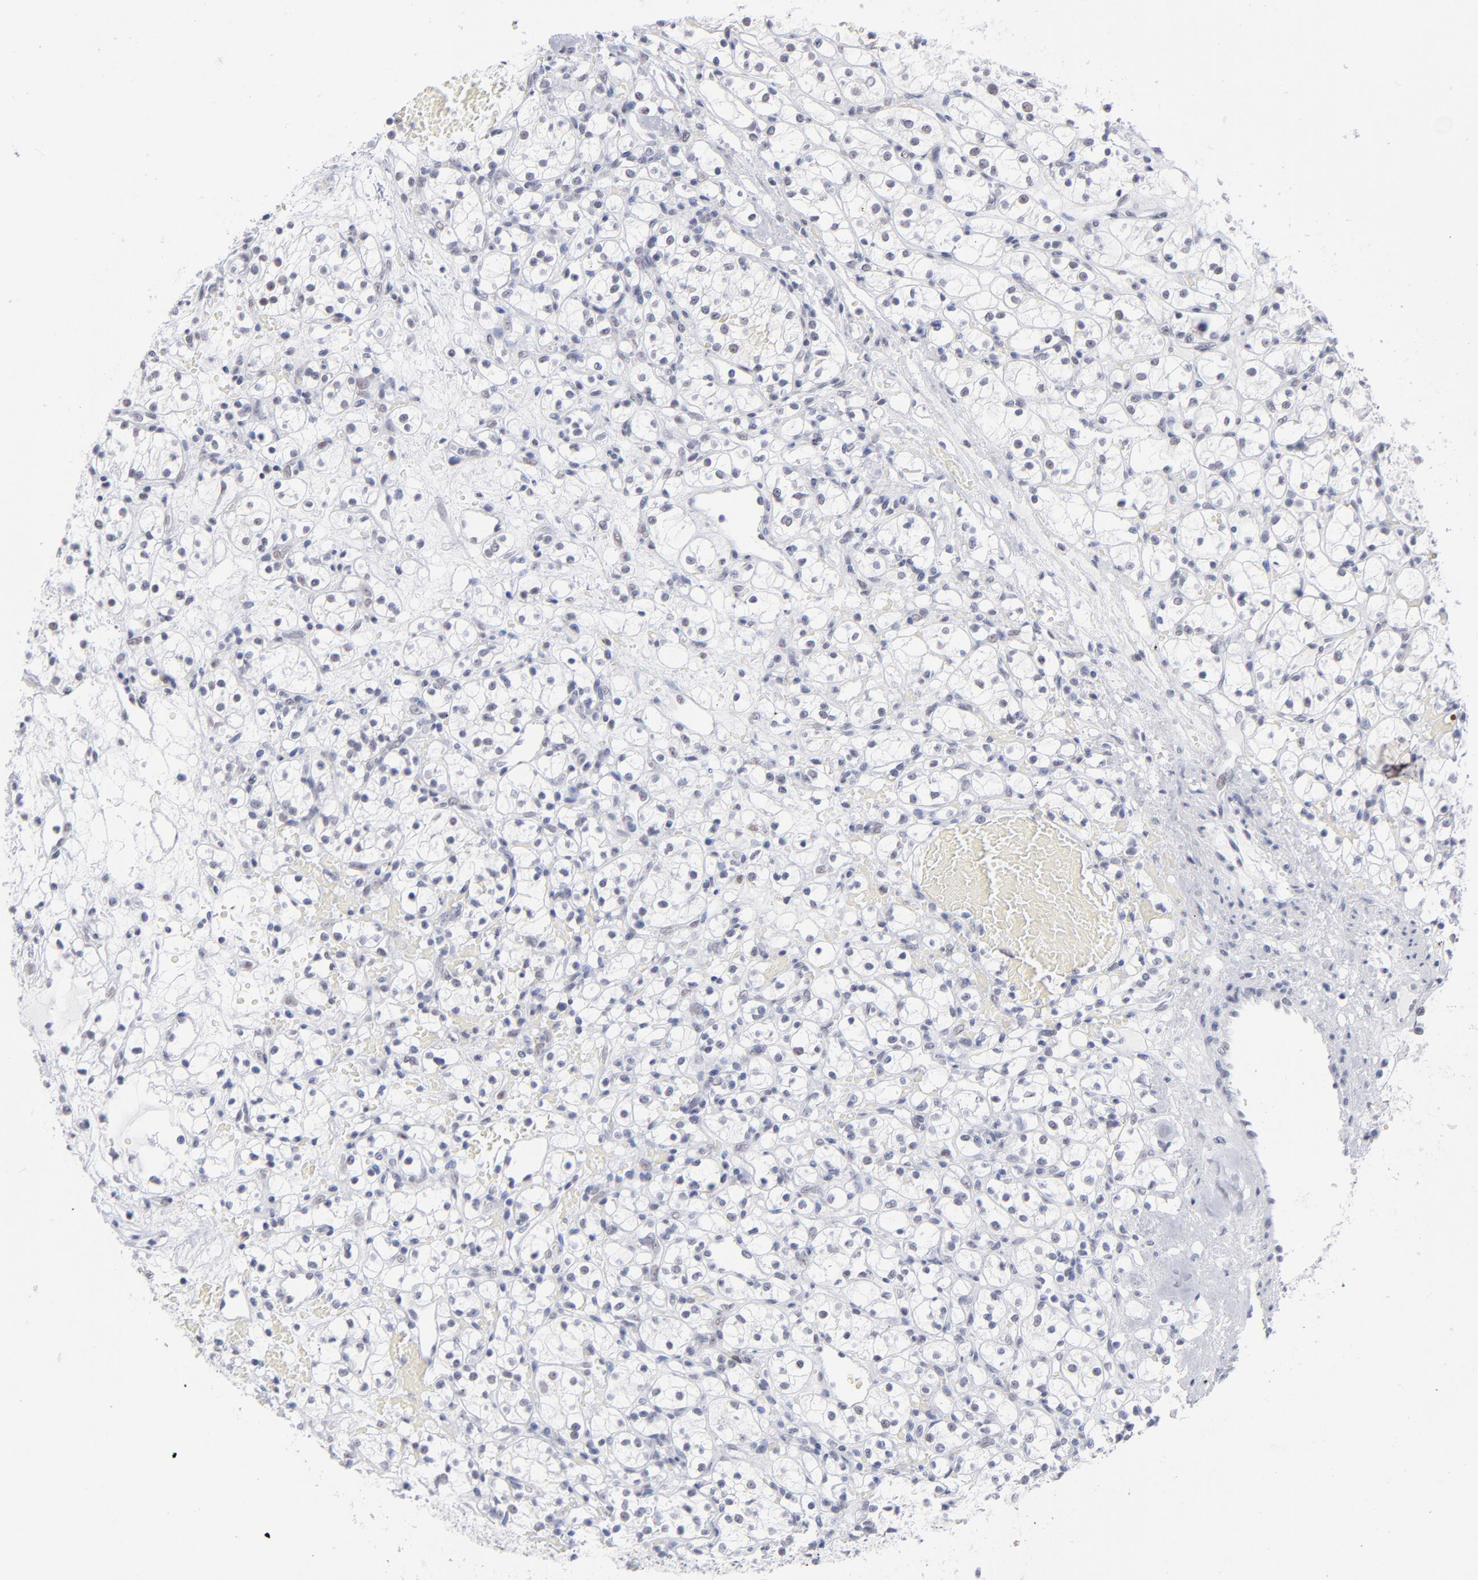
{"staining": {"intensity": "weak", "quantity": "<25%", "location": "nuclear"}, "tissue": "renal cancer", "cell_type": "Tumor cells", "image_type": "cancer", "snomed": [{"axis": "morphology", "description": "Adenocarcinoma, NOS"}, {"axis": "topography", "description": "Kidney"}], "caption": "Protein analysis of adenocarcinoma (renal) shows no significant staining in tumor cells.", "gene": "SNRPB", "patient": {"sex": "female", "age": 60}}